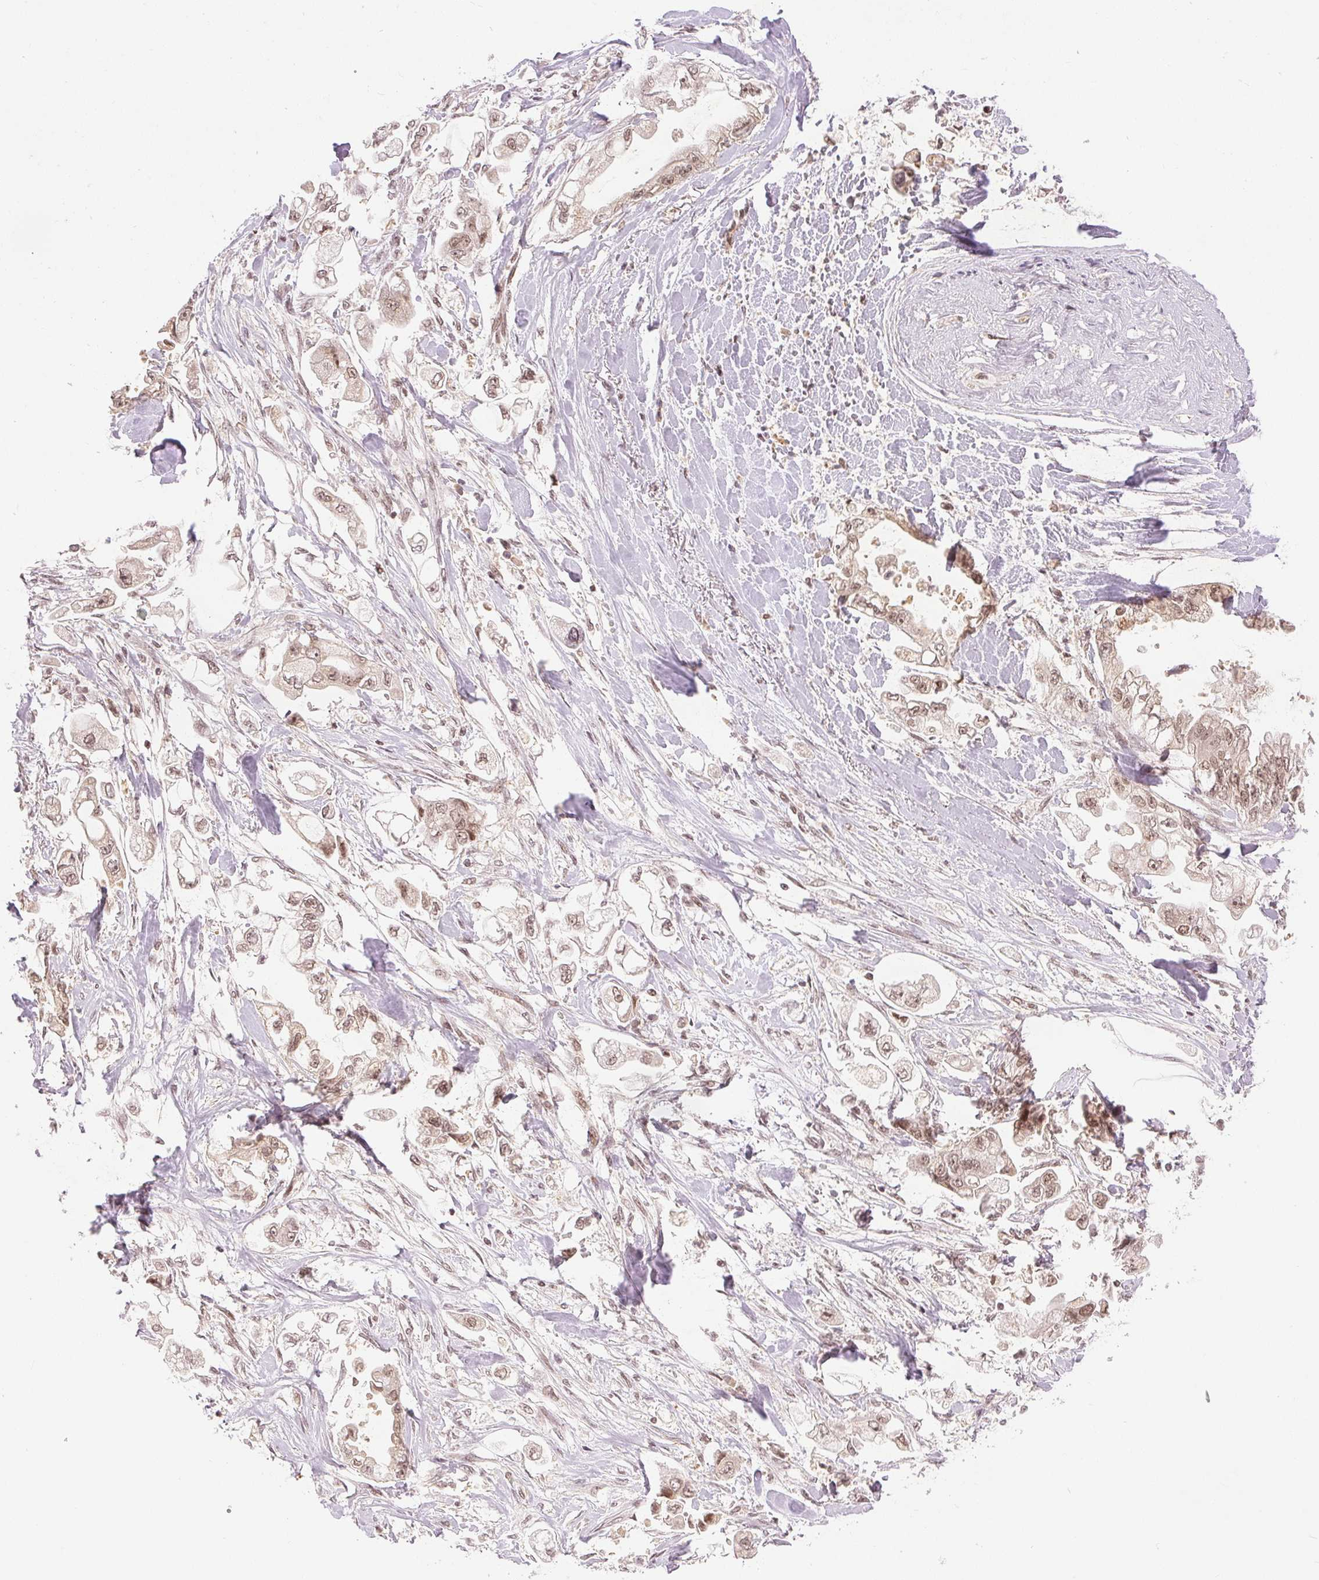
{"staining": {"intensity": "weak", "quantity": ">75%", "location": "nuclear"}, "tissue": "stomach cancer", "cell_type": "Tumor cells", "image_type": "cancer", "snomed": [{"axis": "morphology", "description": "Adenocarcinoma, NOS"}, {"axis": "topography", "description": "Stomach"}], "caption": "High-magnification brightfield microscopy of stomach cancer stained with DAB (3,3'-diaminobenzidine) (brown) and counterstained with hematoxylin (blue). tumor cells exhibit weak nuclear positivity is present in about>75% of cells.", "gene": "DEK", "patient": {"sex": "male", "age": 62}}